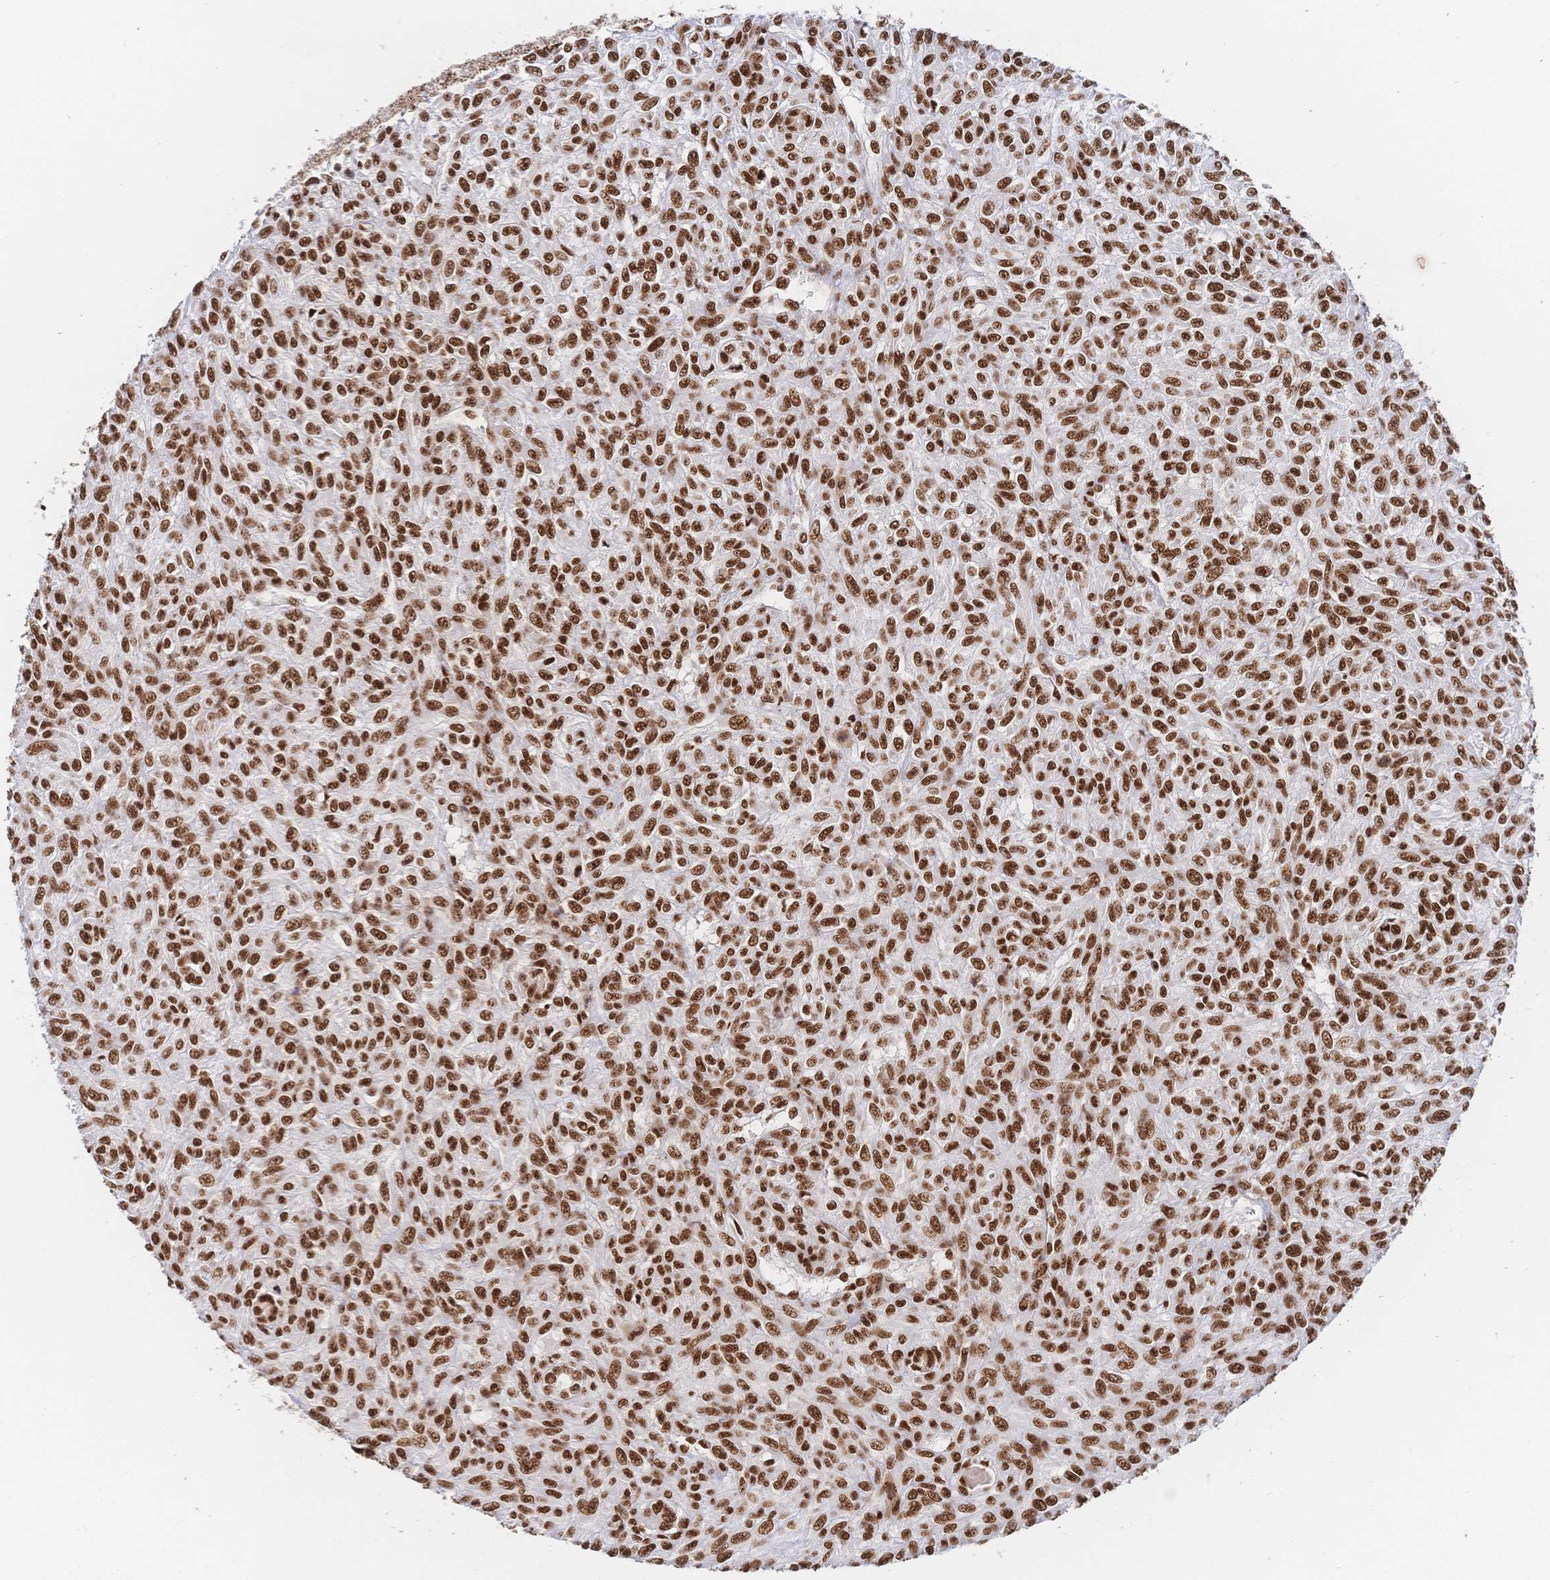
{"staining": {"intensity": "strong", "quantity": ">75%", "location": "nuclear"}, "tissue": "renal cancer", "cell_type": "Tumor cells", "image_type": "cancer", "snomed": [{"axis": "morphology", "description": "Adenocarcinoma, NOS"}, {"axis": "topography", "description": "Kidney"}], "caption": "An IHC histopathology image of tumor tissue is shown. Protein staining in brown highlights strong nuclear positivity in renal adenocarcinoma within tumor cells.", "gene": "SRSF1", "patient": {"sex": "male", "age": 58}}